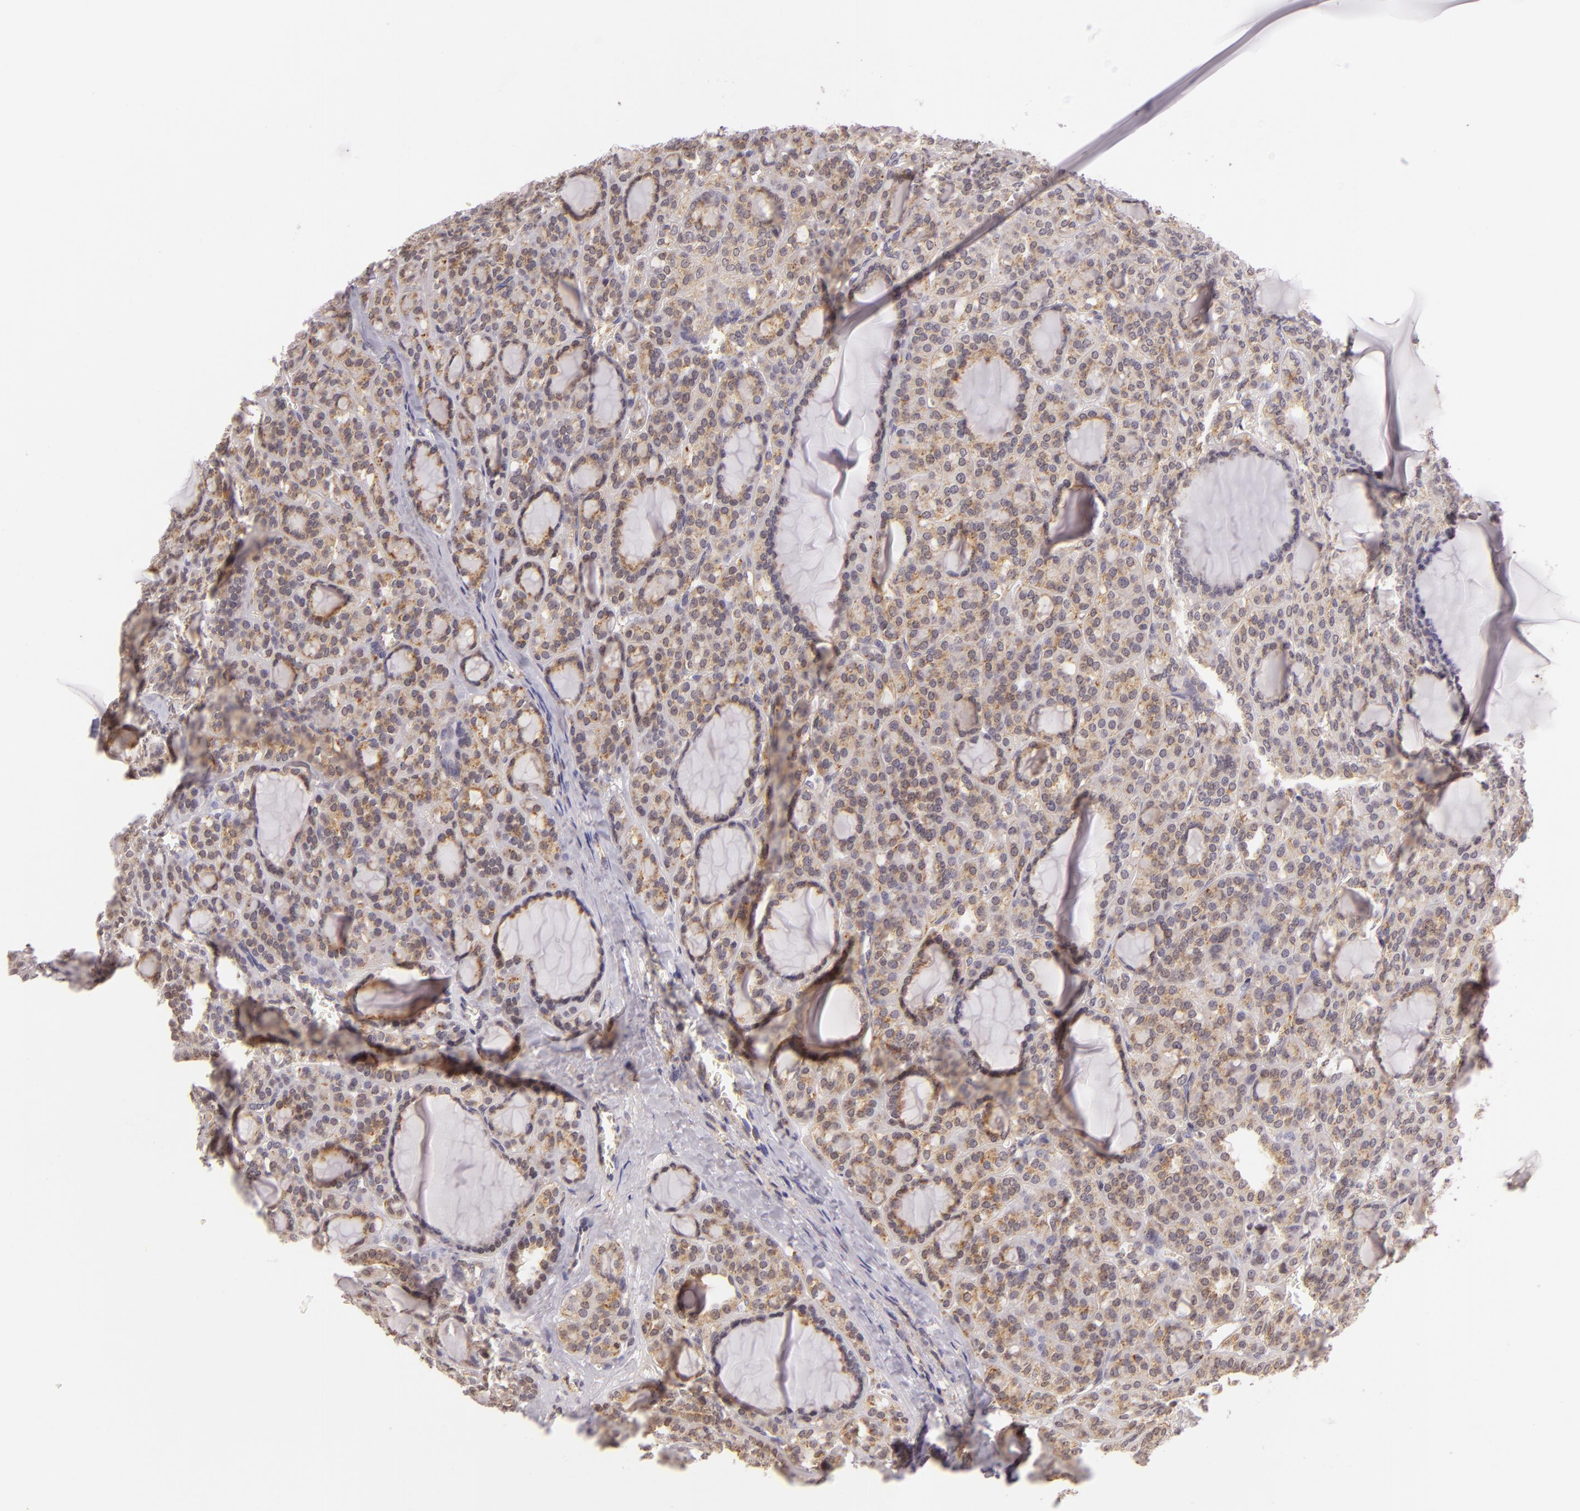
{"staining": {"intensity": "moderate", "quantity": "<25%", "location": "cytoplasmic/membranous"}, "tissue": "thyroid cancer", "cell_type": "Tumor cells", "image_type": "cancer", "snomed": [{"axis": "morphology", "description": "Follicular adenoma carcinoma, NOS"}, {"axis": "topography", "description": "Thyroid gland"}], "caption": "Brown immunohistochemical staining in human thyroid cancer shows moderate cytoplasmic/membranous positivity in about <25% of tumor cells.", "gene": "IMPDH1", "patient": {"sex": "female", "age": 71}}